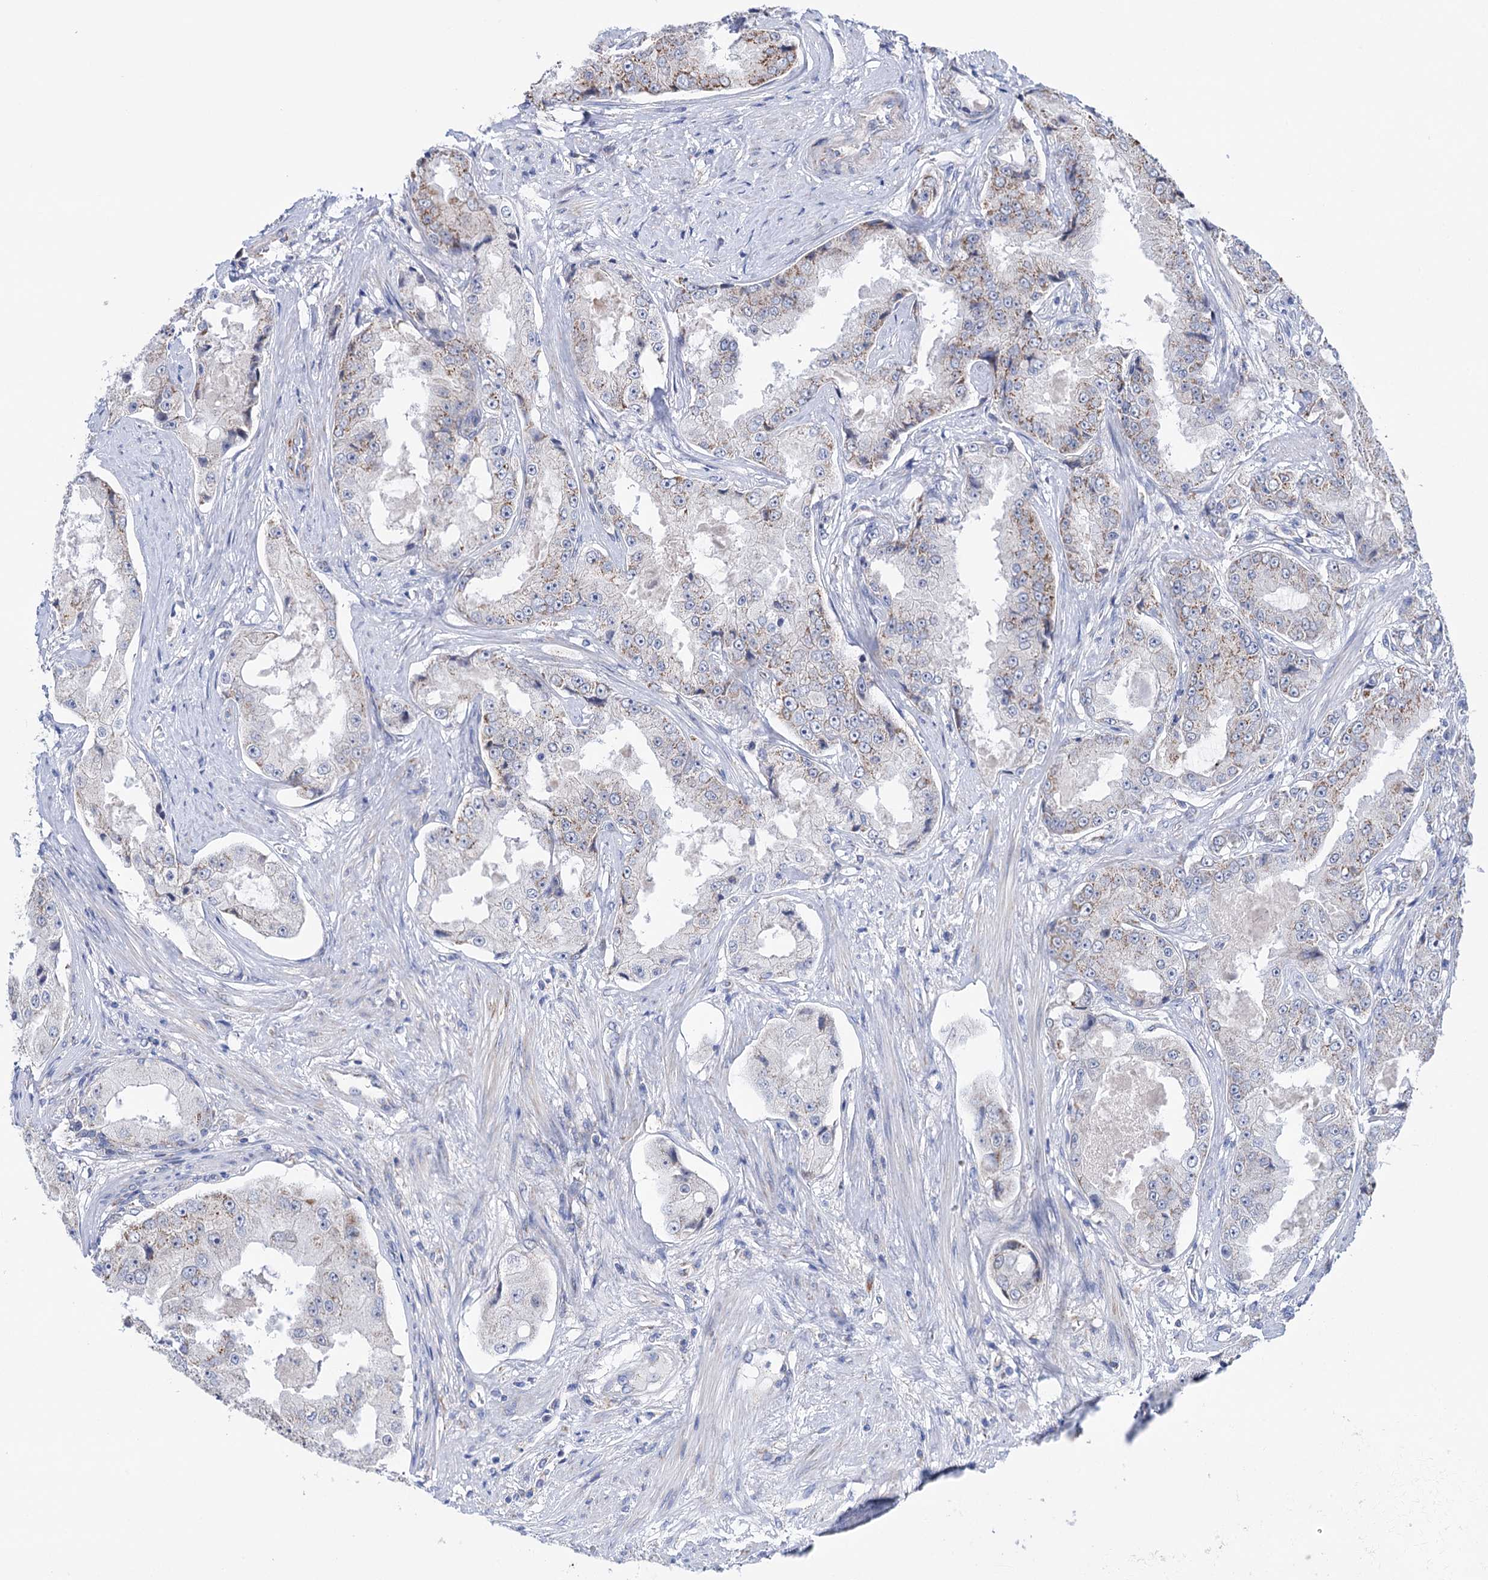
{"staining": {"intensity": "moderate", "quantity": "<25%", "location": "cytoplasmic/membranous"}, "tissue": "prostate cancer", "cell_type": "Tumor cells", "image_type": "cancer", "snomed": [{"axis": "morphology", "description": "Adenocarcinoma, High grade"}, {"axis": "topography", "description": "Prostate"}], "caption": "High-power microscopy captured an immunohistochemistry image of prostate adenocarcinoma (high-grade), revealing moderate cytoplasmic/membranous positivity in approximately <25% of tumor cells.", "gene": "SUCLA2", "patient": {"sex": "male", "age": 73}}